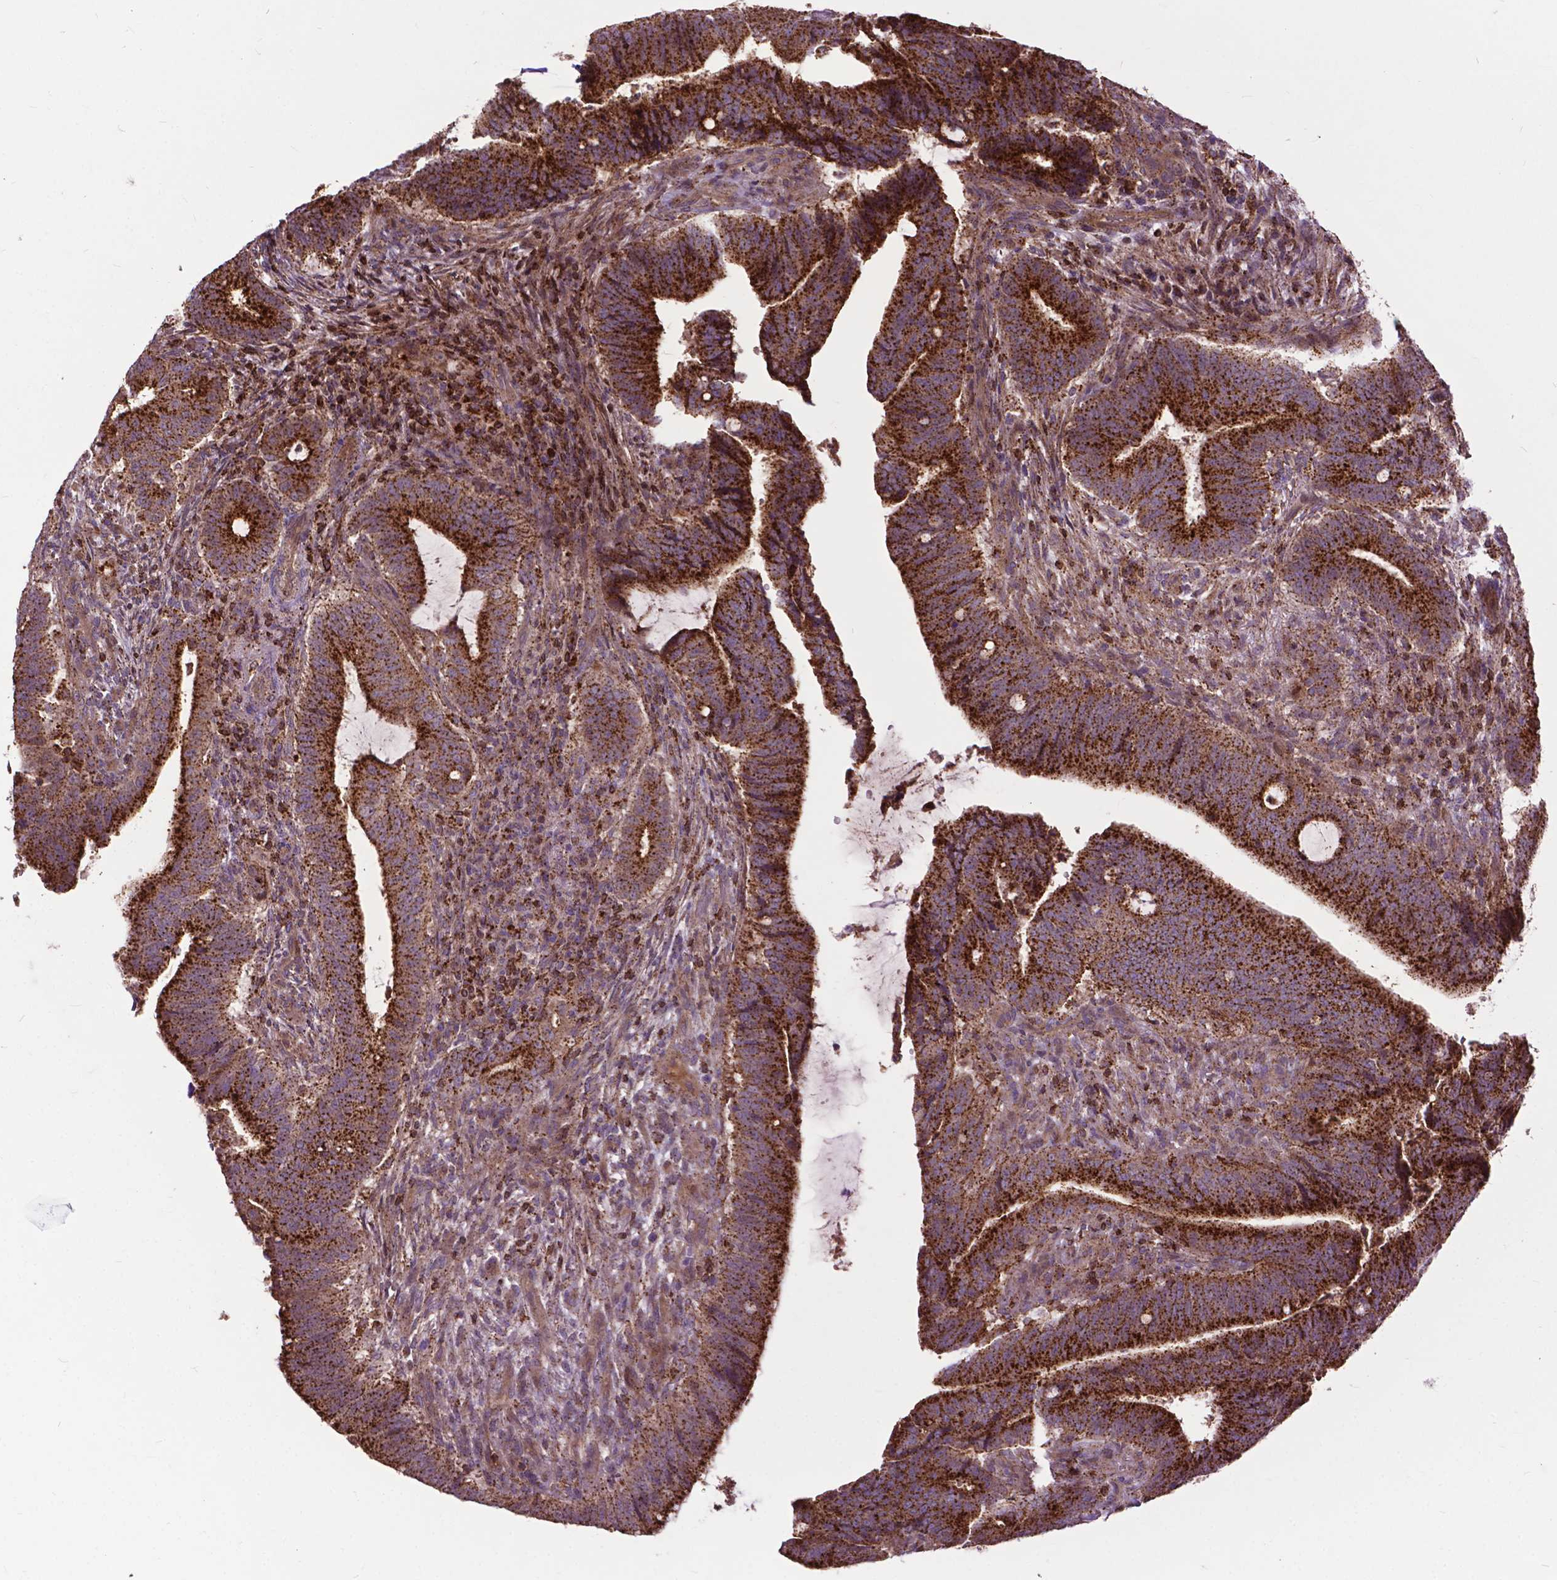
{"staining": {"intensity": "strong", "quantity": ">75%", "location": "cytoplasmic/membranous"}, "tissue": "colorectal cancer", "cell_type": "Tumor cells", "image_type": "cancer", "snomed": [{"axis": "morphology", "description": "Adenocarcinoma, NOS"}, {"axis": "topography", "description": "Colon"}], "caption": "Protein staining demonstrates strong cytoplasmic/membranous positivity in about >75% of tumor cells in adenocarcinoma (colorectal).", "gene": "CHMP4A", "patient": {"sex": "female", "age": 43}}